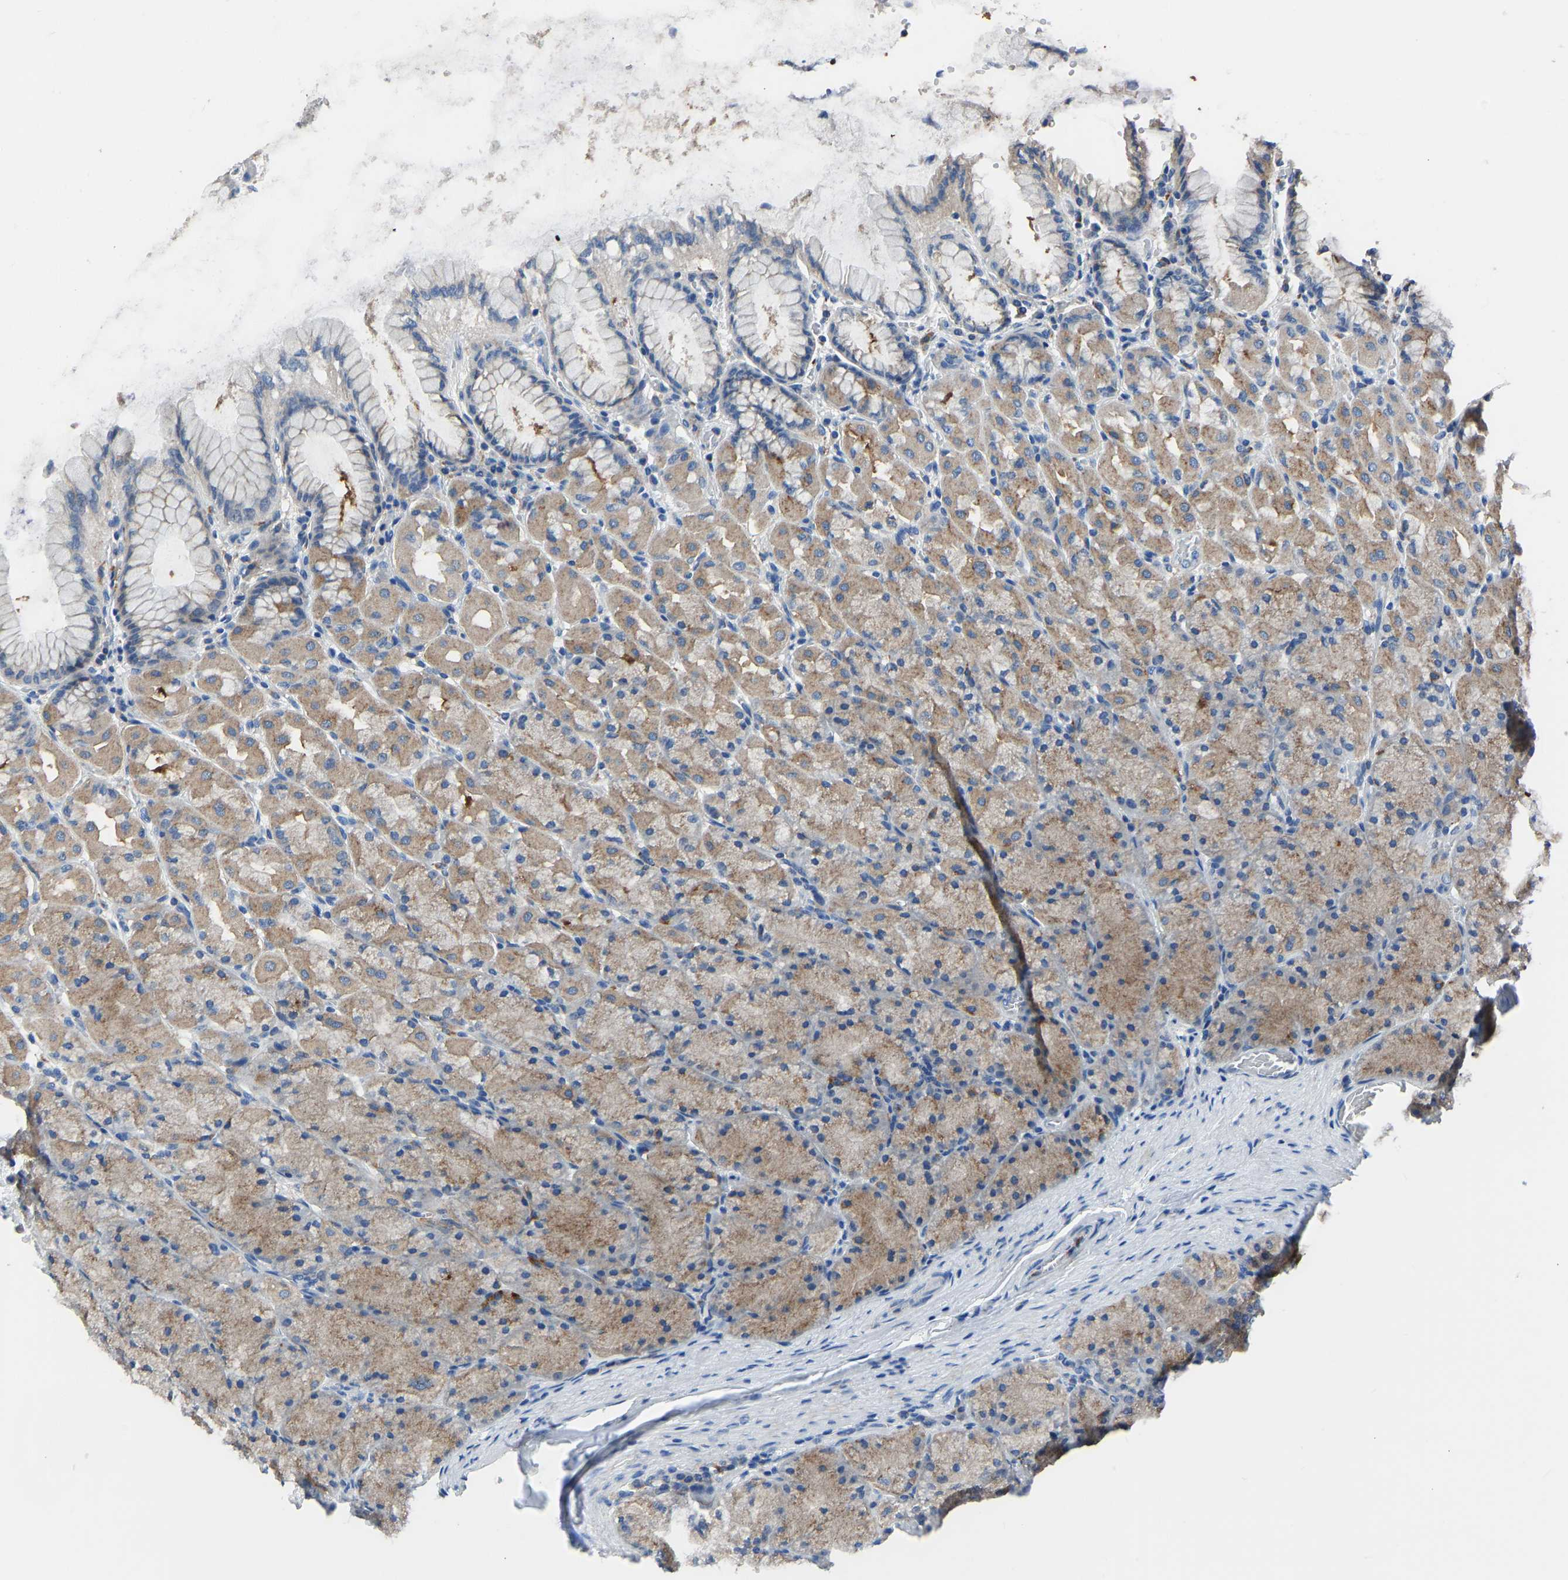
{"staining": {"intensity": "moderate", "quantity": ">75%", "location": "cytoplasmic/membranous"}, "tissue": "stomach", "cell_type": "Glandular cells", "image_type": "normal", "snomed": [{"axis": "morphology", "description": "Normal tissue, NOS"}, {"axis": "topography", "description": "Stomach, upper"}], "caption": "About >75% of glandular cells in unremarkable human stomach reveal moderate cytoplasmic/membranous protein expression as visualized by brown immunohistochemical staining.", "gene": "ATP6V1E1", "patient": {"sex": "female", "age": 56}}